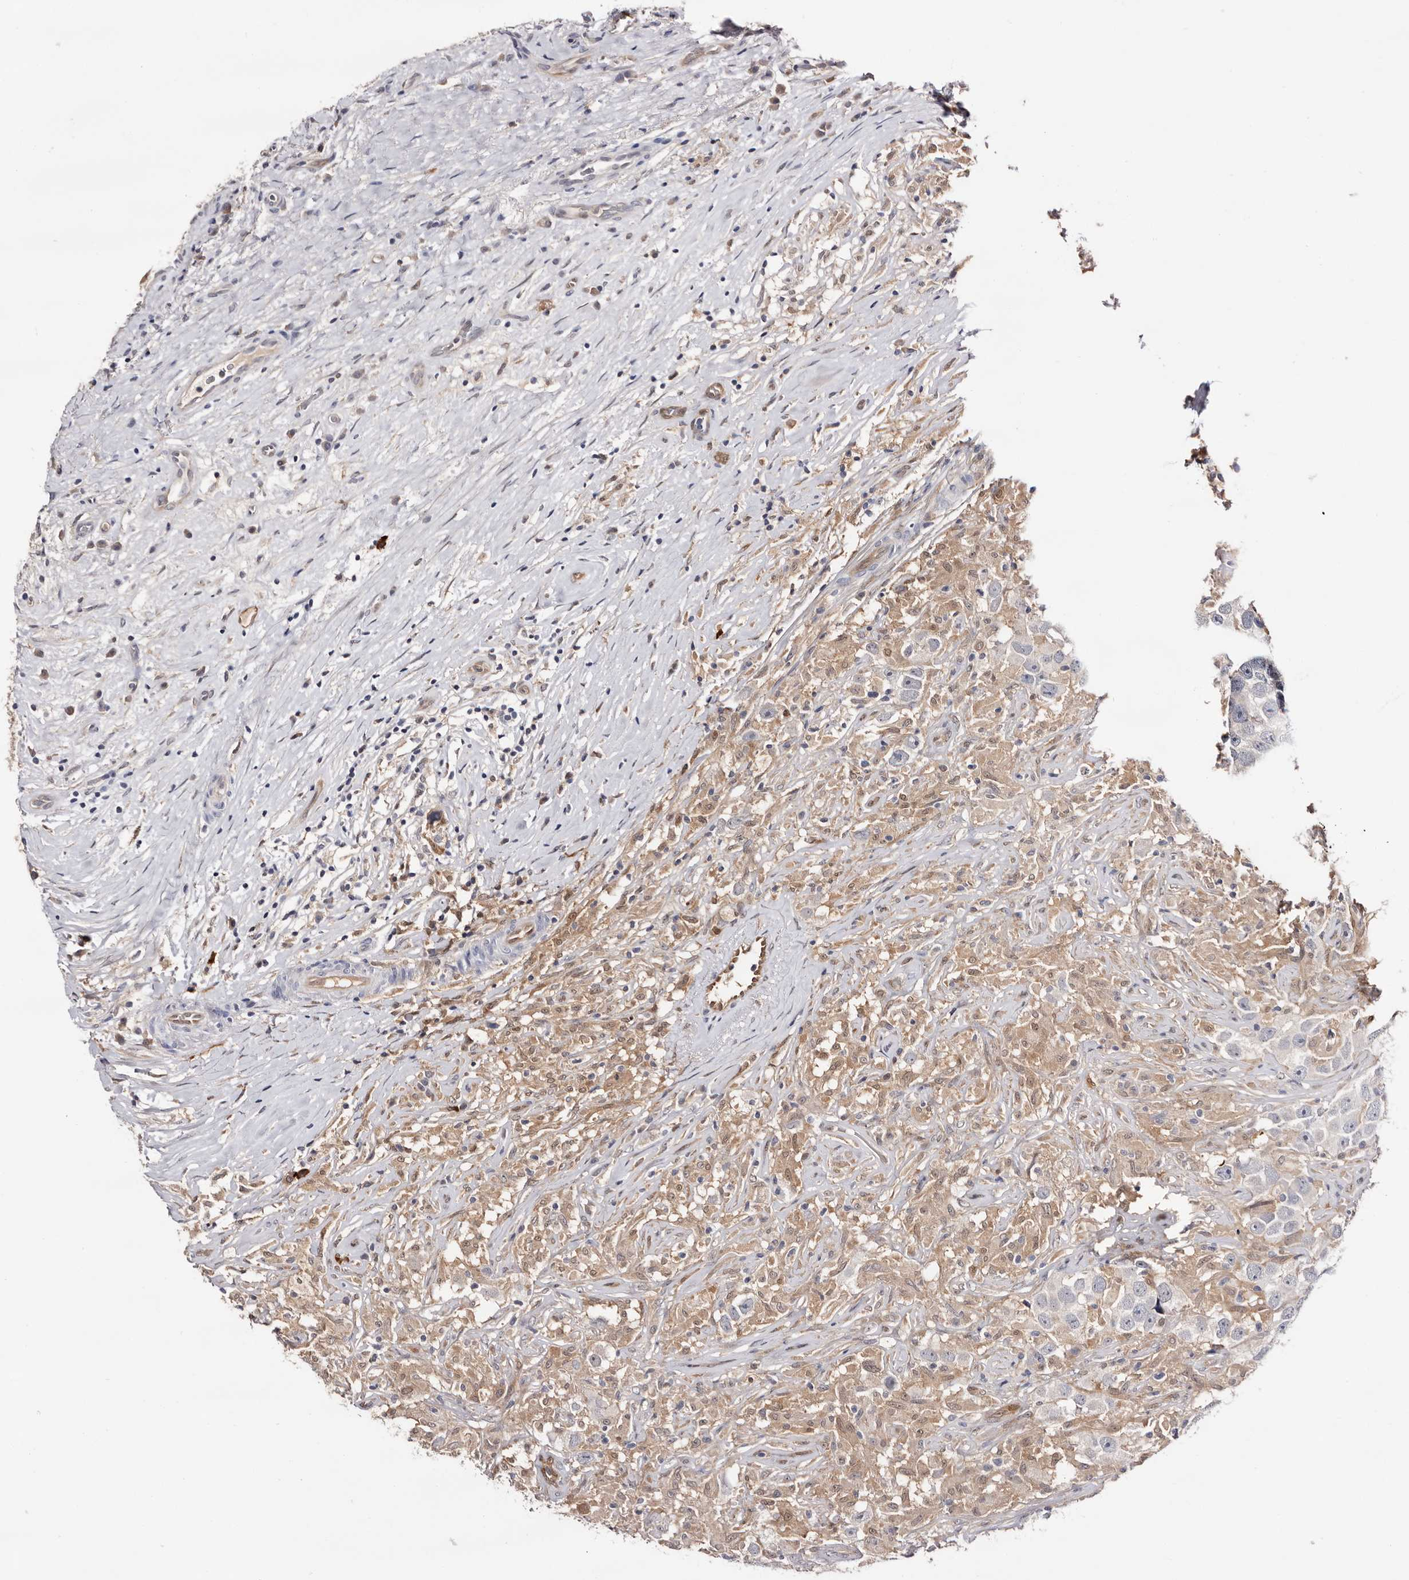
{"staining": {"intensity": "negative", "quantity": "none", "location": "none"}, "tissue": "testis cancer", "cell_type": "Tumor cells", "image_type": "cancer", "snomed": [{"axis": "morphology", "description": "Seminoma, NOS"}, {"axis": "topography", "description": "Testis"}], "caption": "This is an immunohistochemistry micrograph of testis seminoma. There is no positivity in tumor cells.", "gene": "TP53I3", "patient": {"sex": "male", "age": 49}}